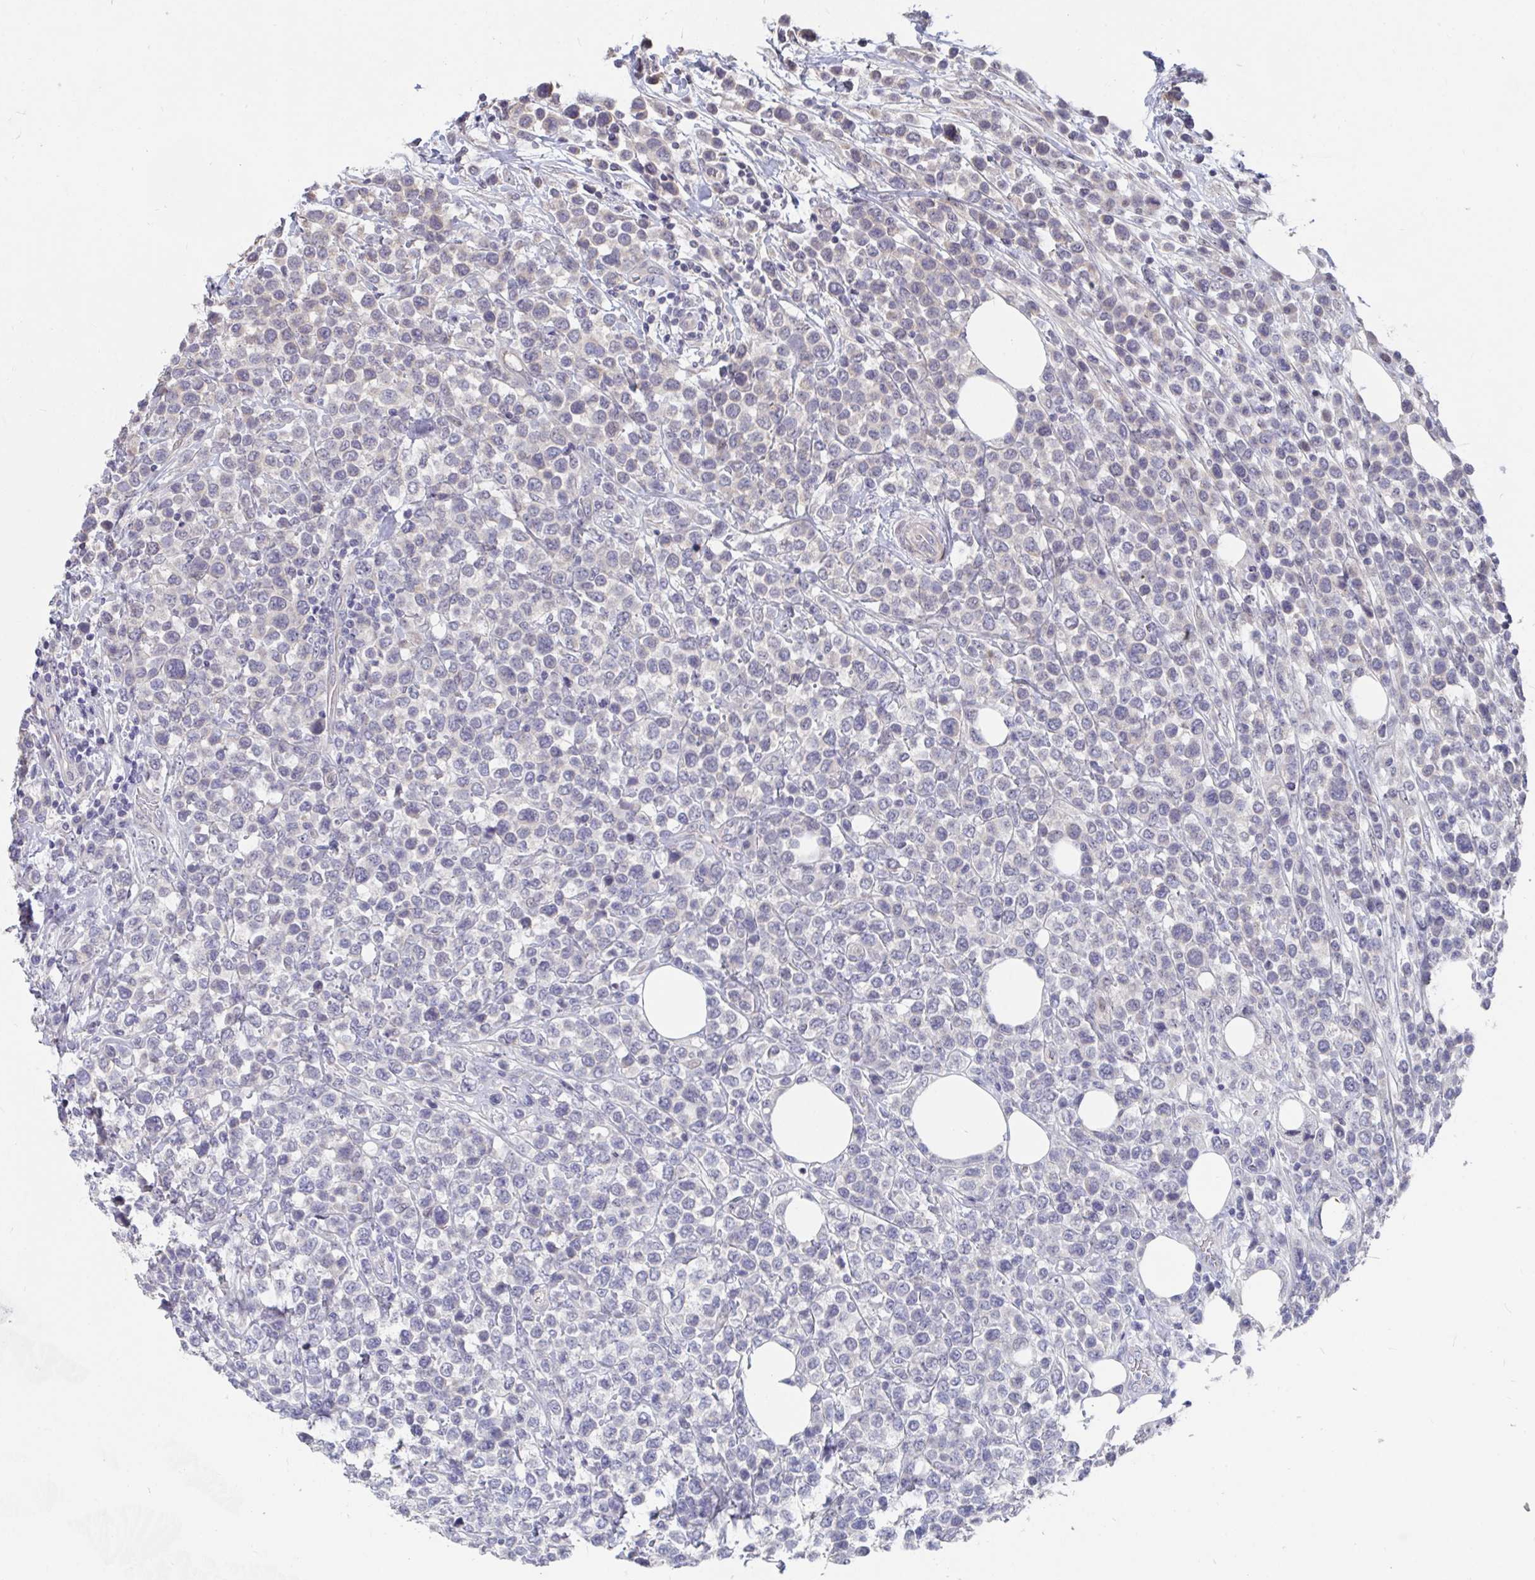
{"staining": {"intensity": "negative", "quantity": "none", "location": "none"}, "tissue": "lymphoma", "cell_type": "Tumor cells", "image_type": "cancer", "snomed": [{"axis": "morphology", "description": "Malignant lymphoma, non-Hodgkin's type, High grade"}, {"axis": "topography", "description": "Soft tissue"}], "caption": "Immunohistochemistry (IHC) of lymphoma reveals no expression in tumor cells. (DAB IHC, high magnification).", "gene": "FAM156B", "patient": {"sex": "female", "age": 56}}